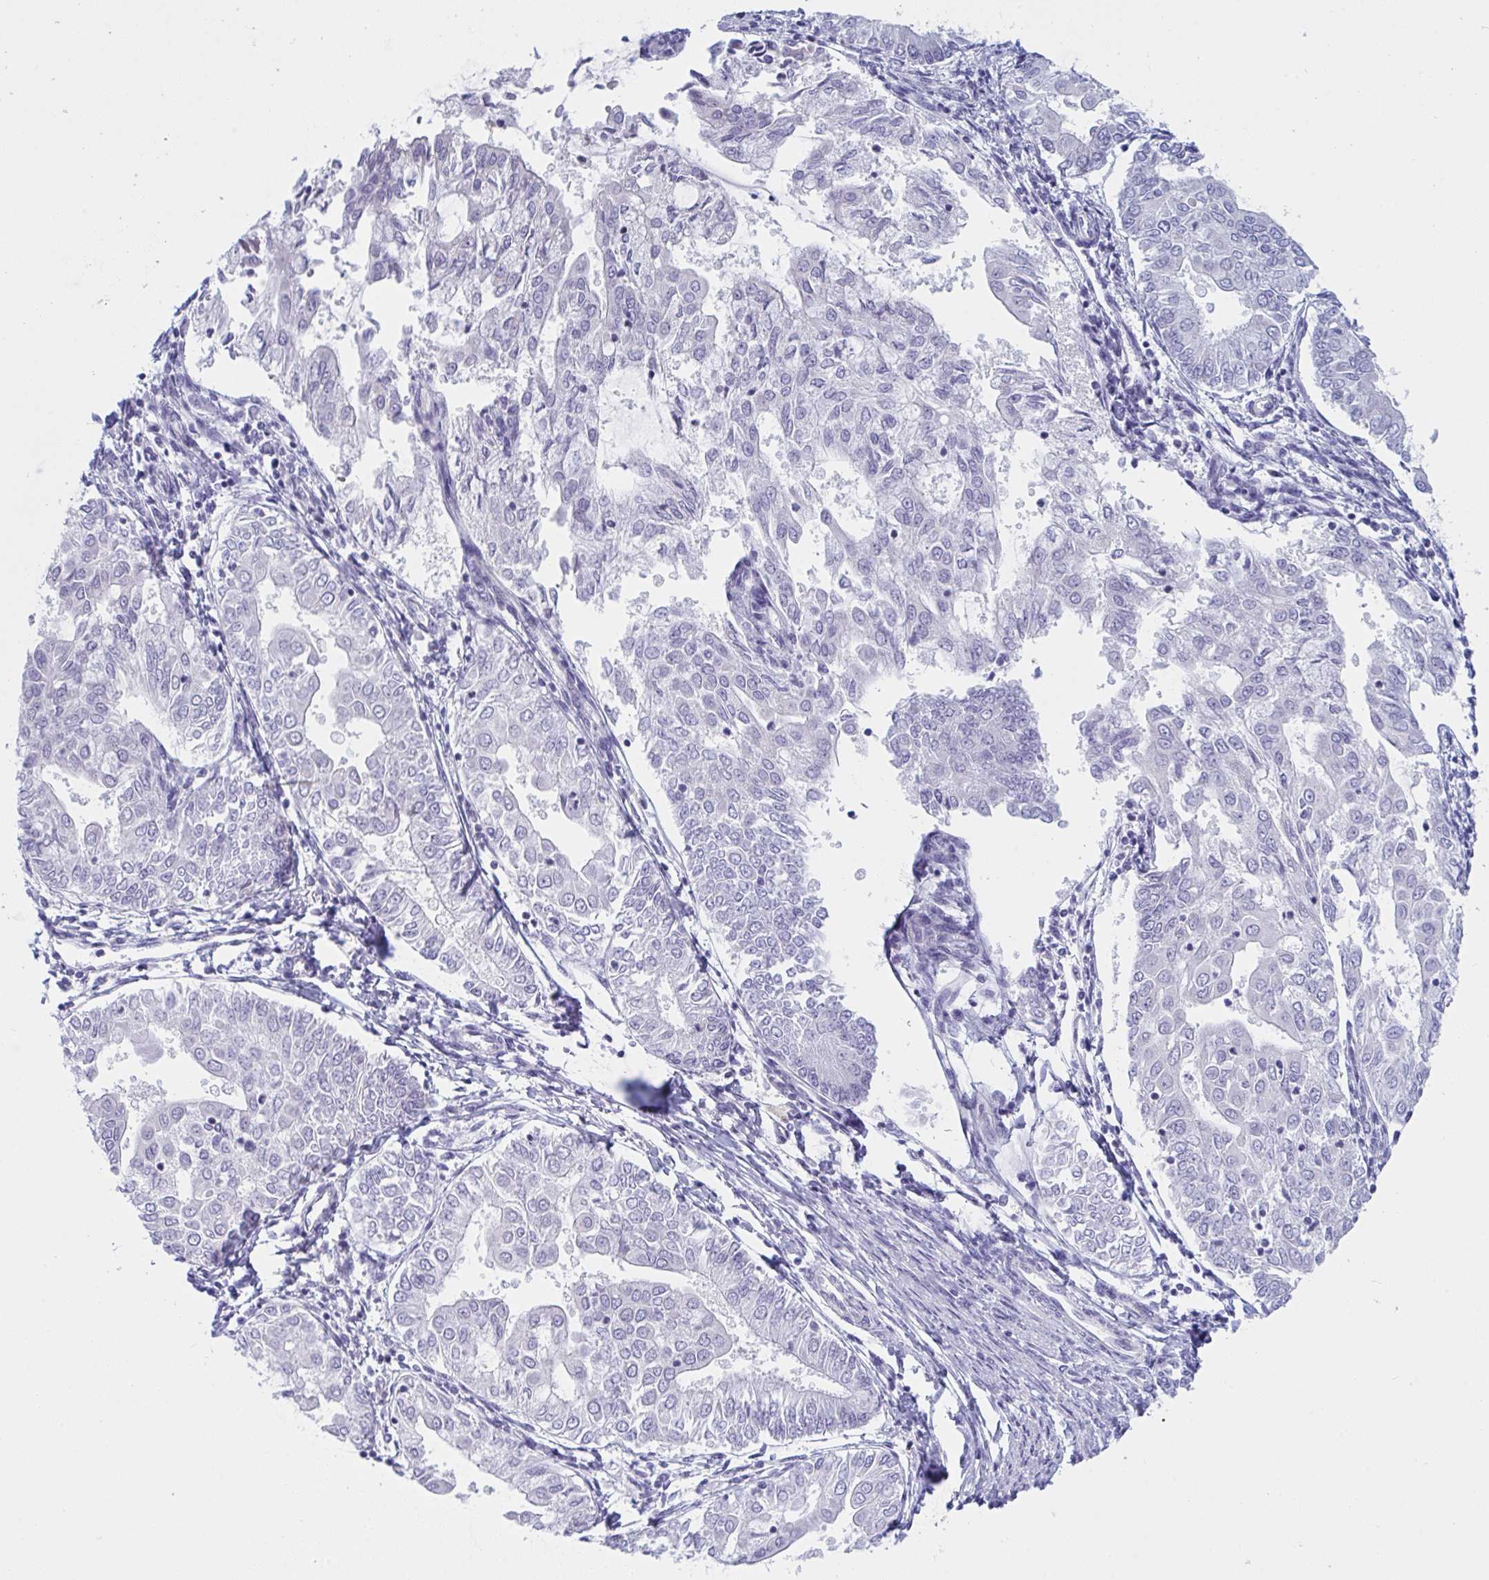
{"staining": {"intensity": "negative", "quantity": "none", "location": "none"}, "tissue": "endometrial cancer", "cell_type": "Tumor cells", "image_type": "cancer", "snomed": [{"axis": "morphology", "description": "Adenocarcinoma, NOS"}, {"axis": "topography", "description": "Endometrium"}], "caption": "Immunohistochemistry of human endometrial cancer (adenocarcinoma) demonstrates no staining in tumor cells.", "gene": "NAA30", "patient": {"sex": "female", "age": 68}}